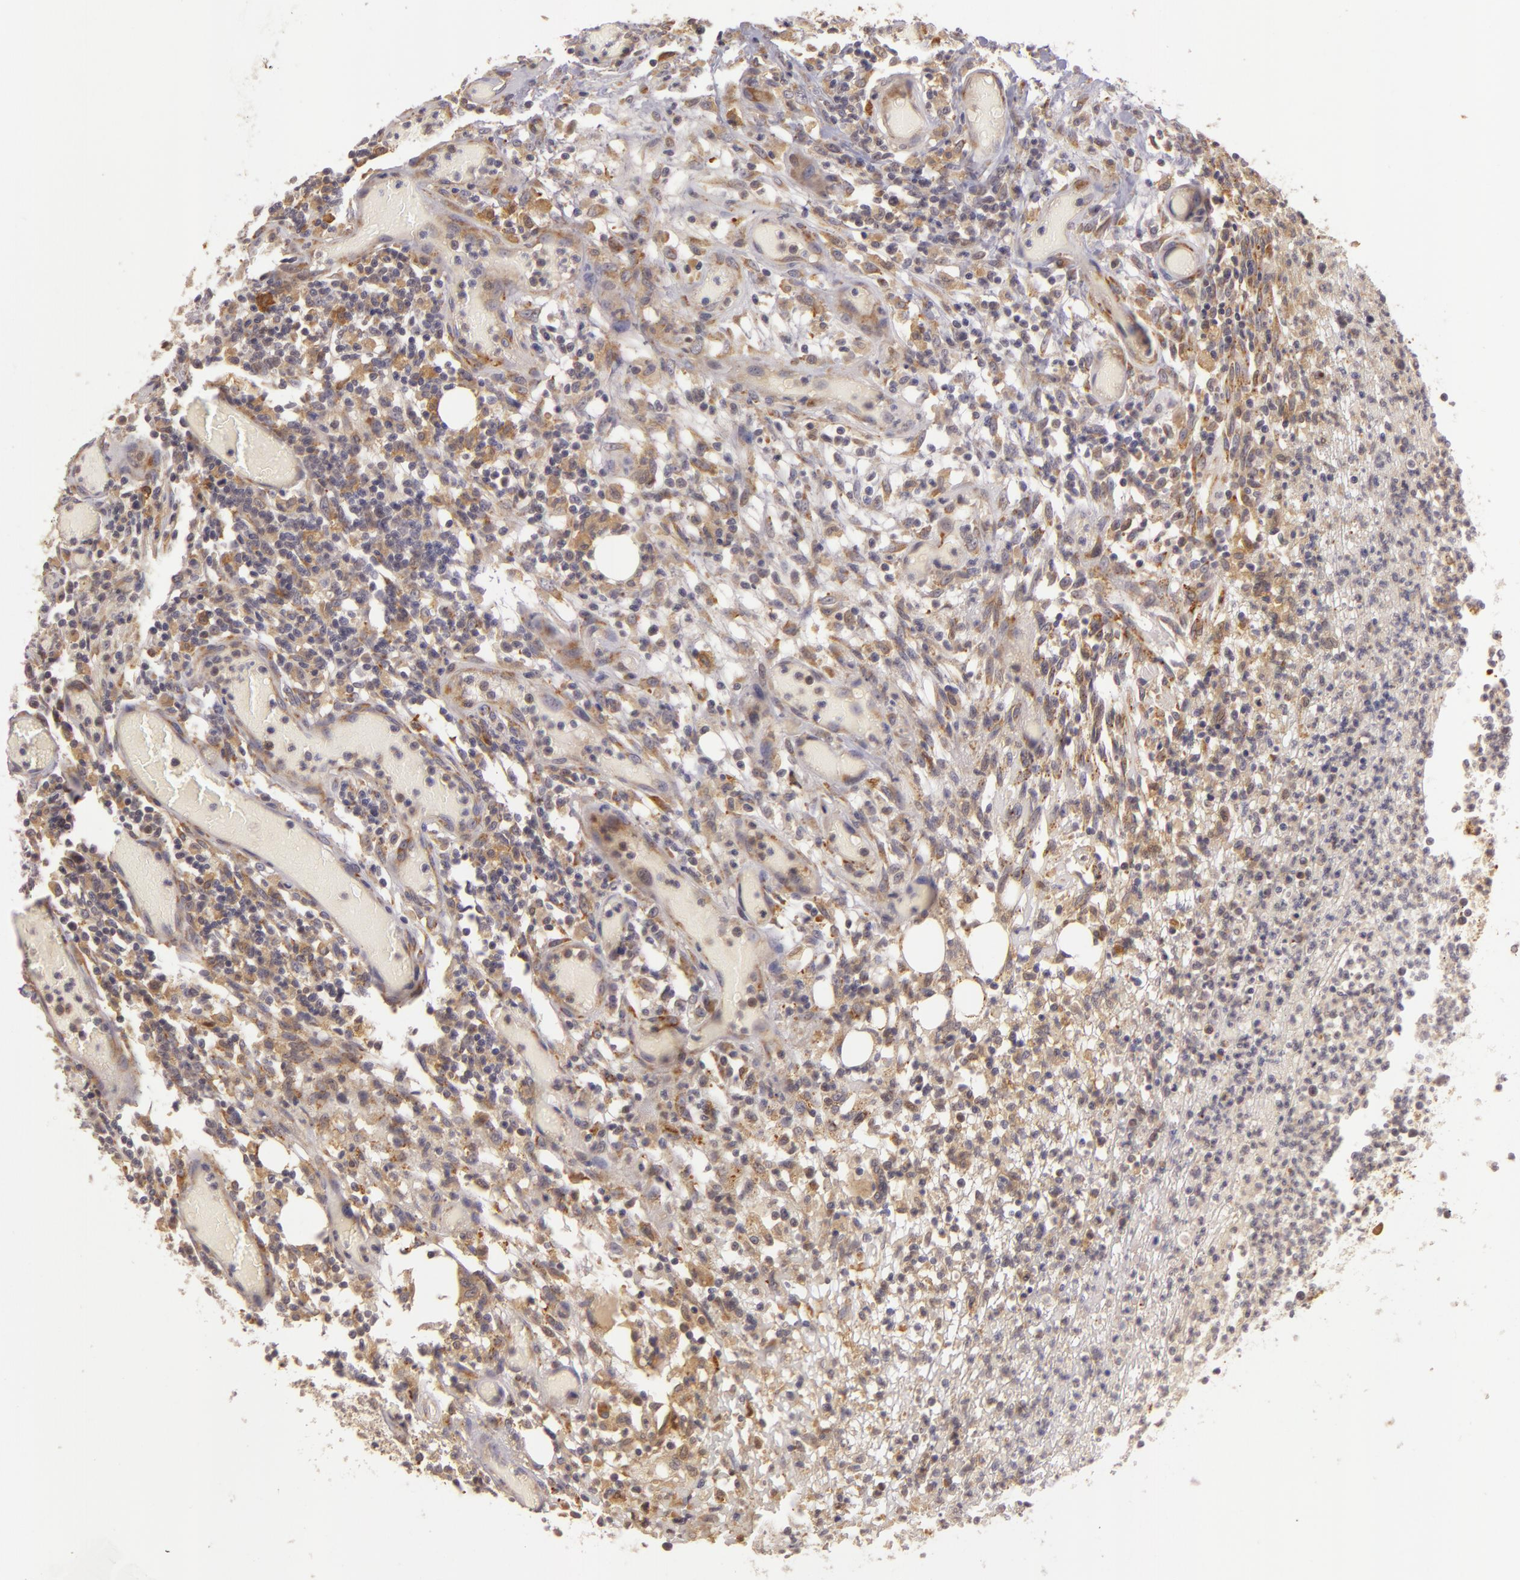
{"staining": {"intensity": "moderate", "quantity": ">75%", "location": "cytoplasmic/membranous"}, "tissue": "lymphoma", "cell_type": "Tumor cells", "image_type": "cancer", "snomed": [{"axis": "morphology", "description": "Malignant lymphoma, non-Hodgkin's type, High grade"}, {"axis": "topography", "description": "Colon"}], "caption": "Moderate cytoplasmic/membranous protein positivity is identified in about >75% of tumor cells in malignant lymphoma, non-Hodgkin's type (high-grade).", "gene": "PPP1R3F", "patient": {"sex": "male", "age": 82}}